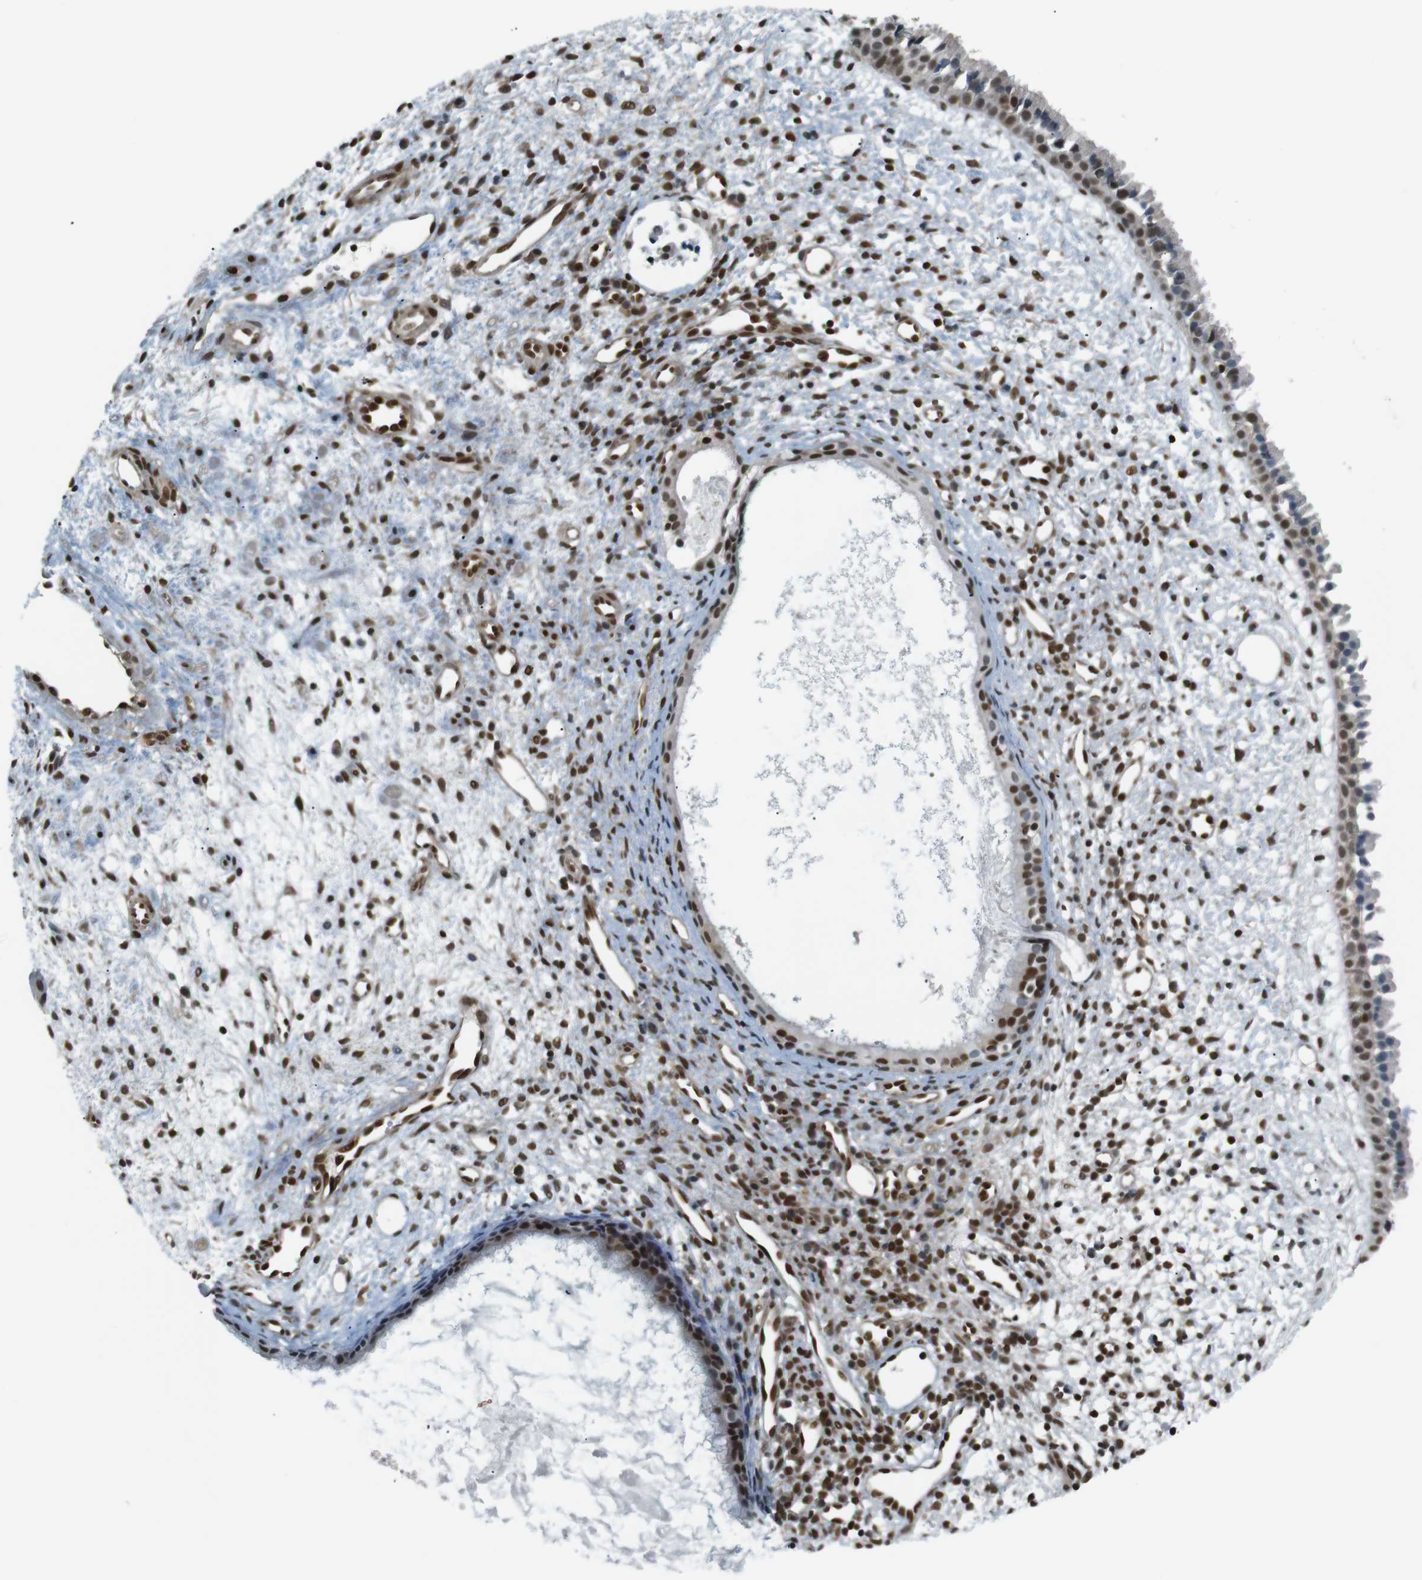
{"staining": {"intensity": "strong", "quantity": "25%-75%", "location": "nuclear"}, "tissue": "nasopharynx", "cell_type": "Respiratory epithelial cells", "image_type": "normal", "snomed": [{"axis": "morphology", "description": "Normal tissue, NOS"}, {"axis": "topography", "description": "Nasopharynx"}], "caption": "Immunohistochemistry (IHC) (DAB (3,3'-diaminobenzidine)) staining of normal human nasopharynx shows strong nuclear protein positivity in about 25%-75% of respiratory epithelial cells. (brown staining indicates protein expression, while blue staining denotes nuclei).", "gene": "NHEJ1", "patient": {"sex": "male", "age": 22}}